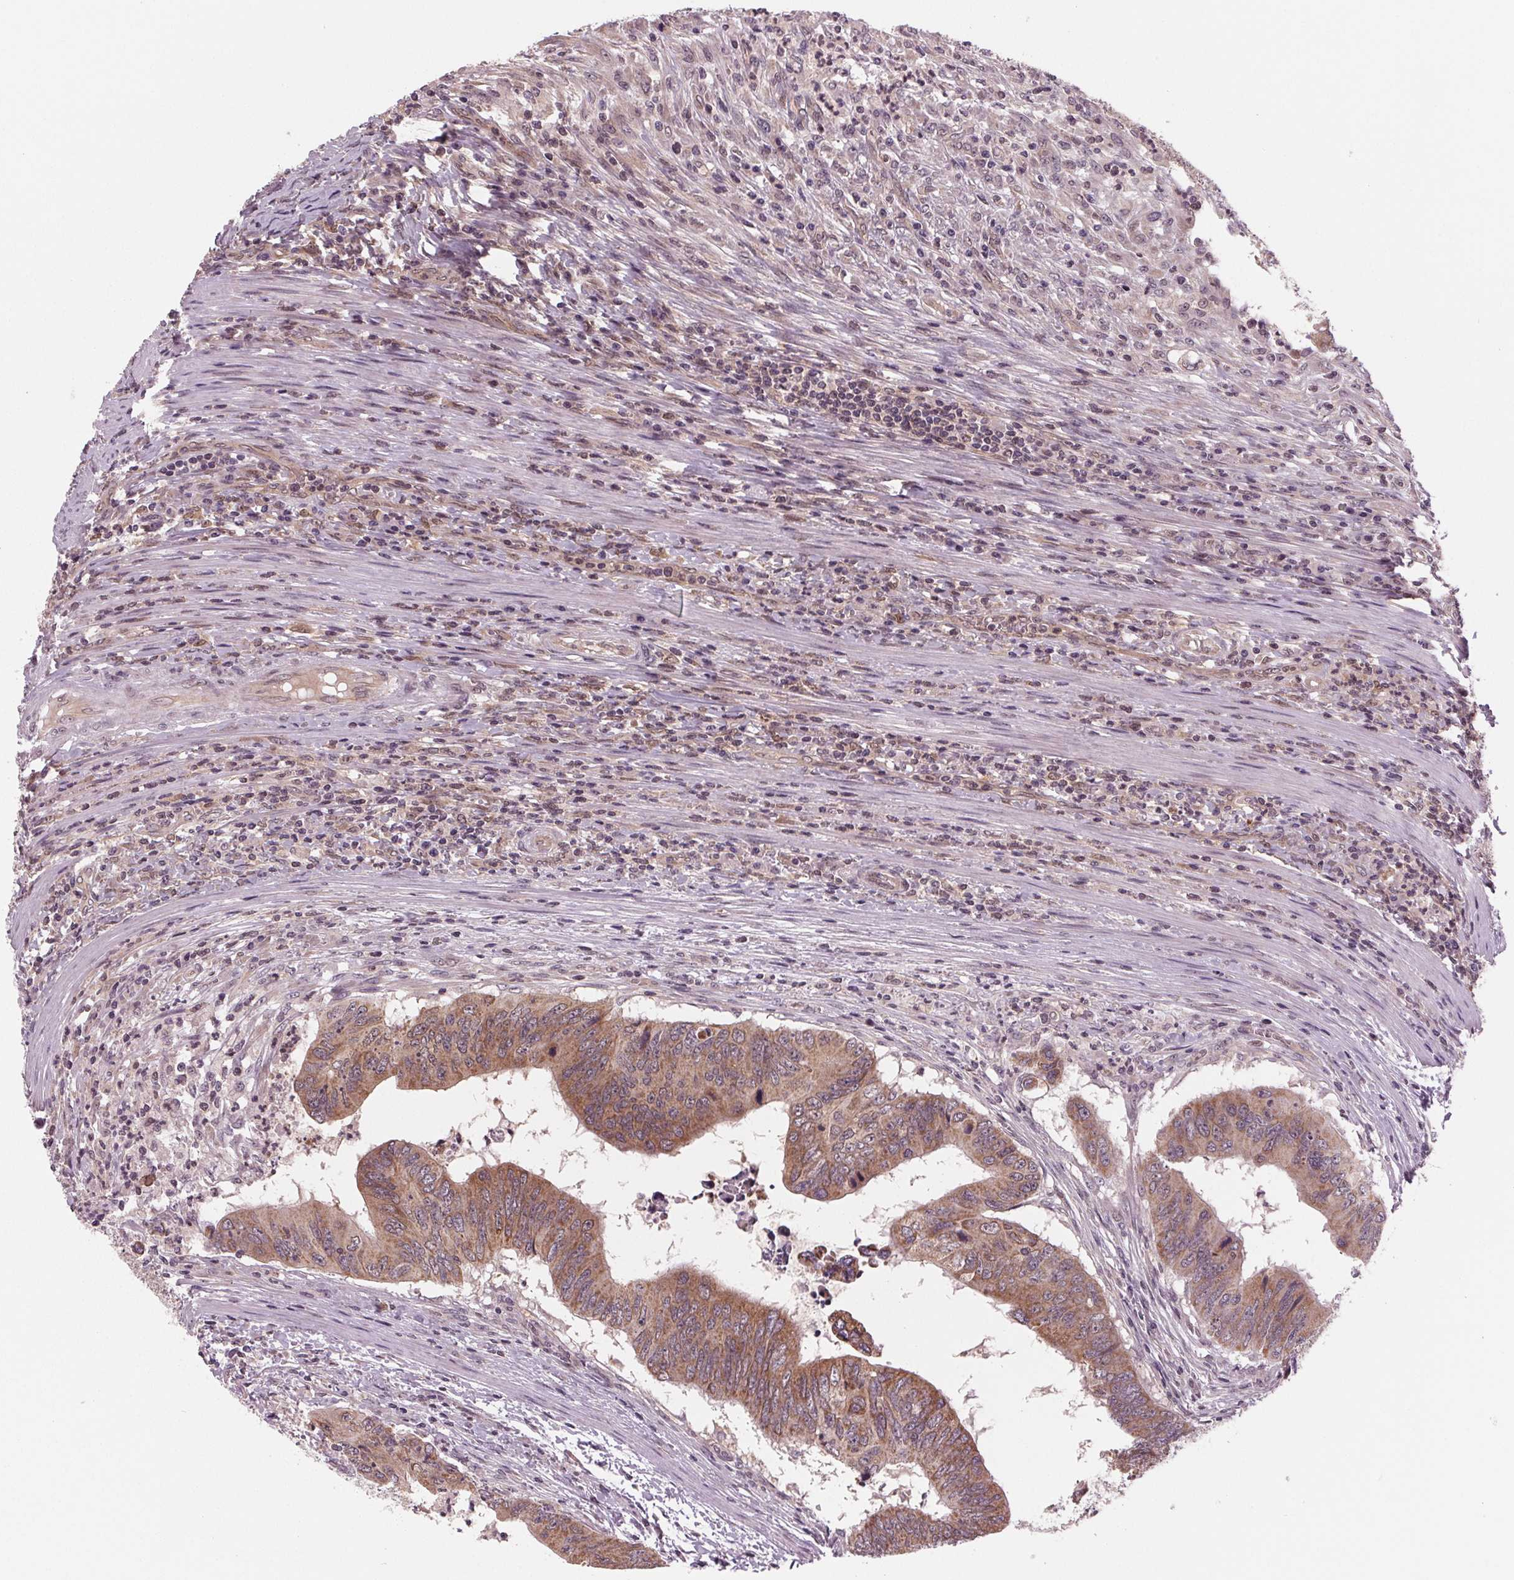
{"staining": {"intensity": "moderate", "quantity": ">75%", "location": "cytoplasmic/membranous"}, "tissue": "colorectal cancer", "cell_type": "Tumor cells", "image_type": "cancer", "snomed": [{"axis": "morphology", "description": "Adenocarcinoma, NOS"}, {"axis": "topography", "description": "Colon"}], "caption": "Immunohistochemistry (DAB) staining of adenocarcinoma (colorectal) demonstrates moderate cytoplasmic/membranous protein expression in about >75% of tumor cells. The staining is performed using DAB brown chromogen to label protein expression. The nuclei are counter-stained blue using hematoxylin.", "gene": "STAT3", "patient": {"sex": "male", "age": 53}}